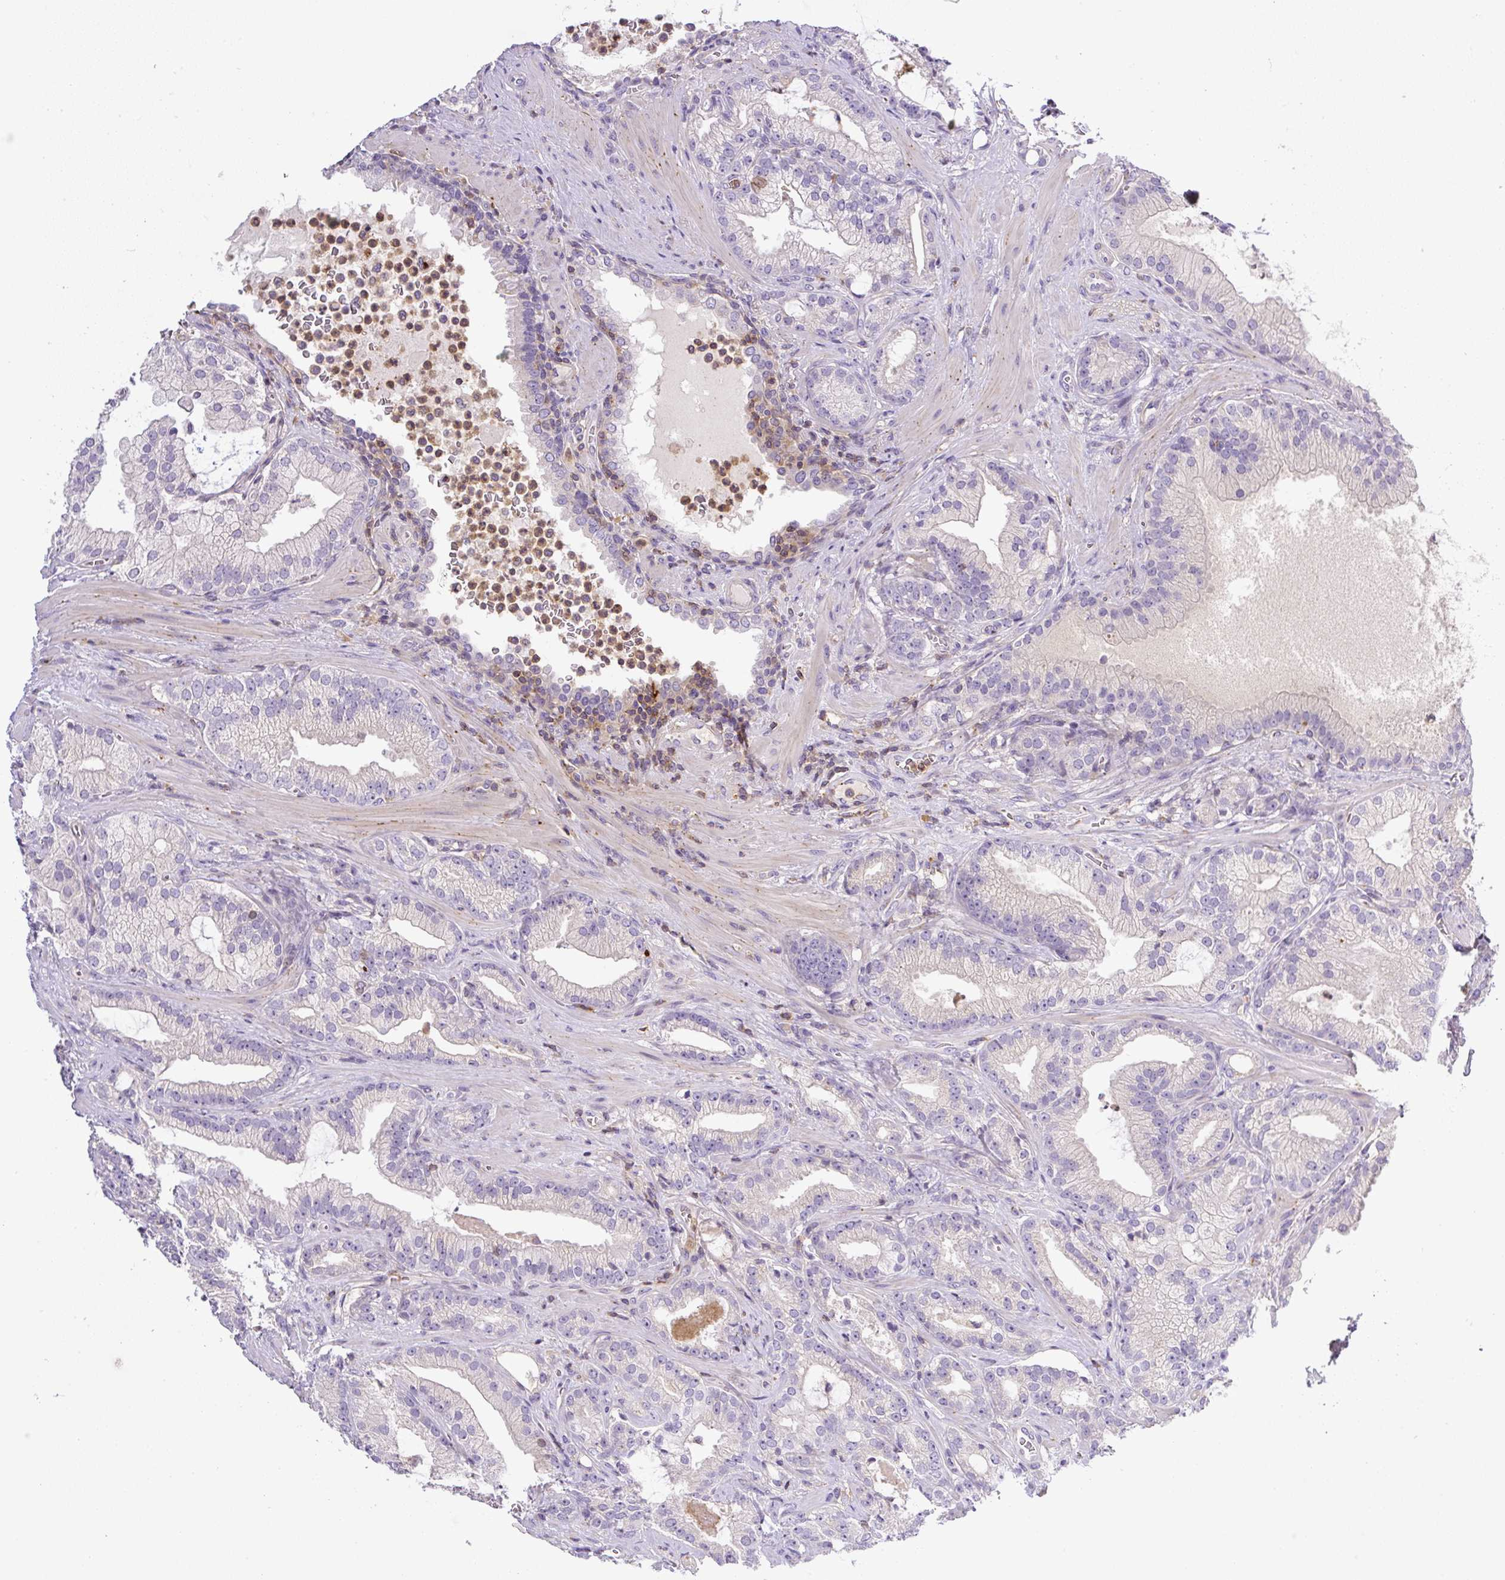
{"staining": {"intensity": "negative", "quantity": "none", "location": "none"}, "tissue": "prostate cancer", "cell_type": "Tumor cells", "image_type": "cancer", "snomed": [{"axis": "morphology", "description": "Adenocarcinoma, High grade"}, {"axis": "topography", "description": "Prostate"}], "caption": "Prostate cancer was stained to show a protein in brown. There is no significant staining in tumor cells.", "gene": "PIP5KL1", "patient": {"sex": "male", "age": 68}}